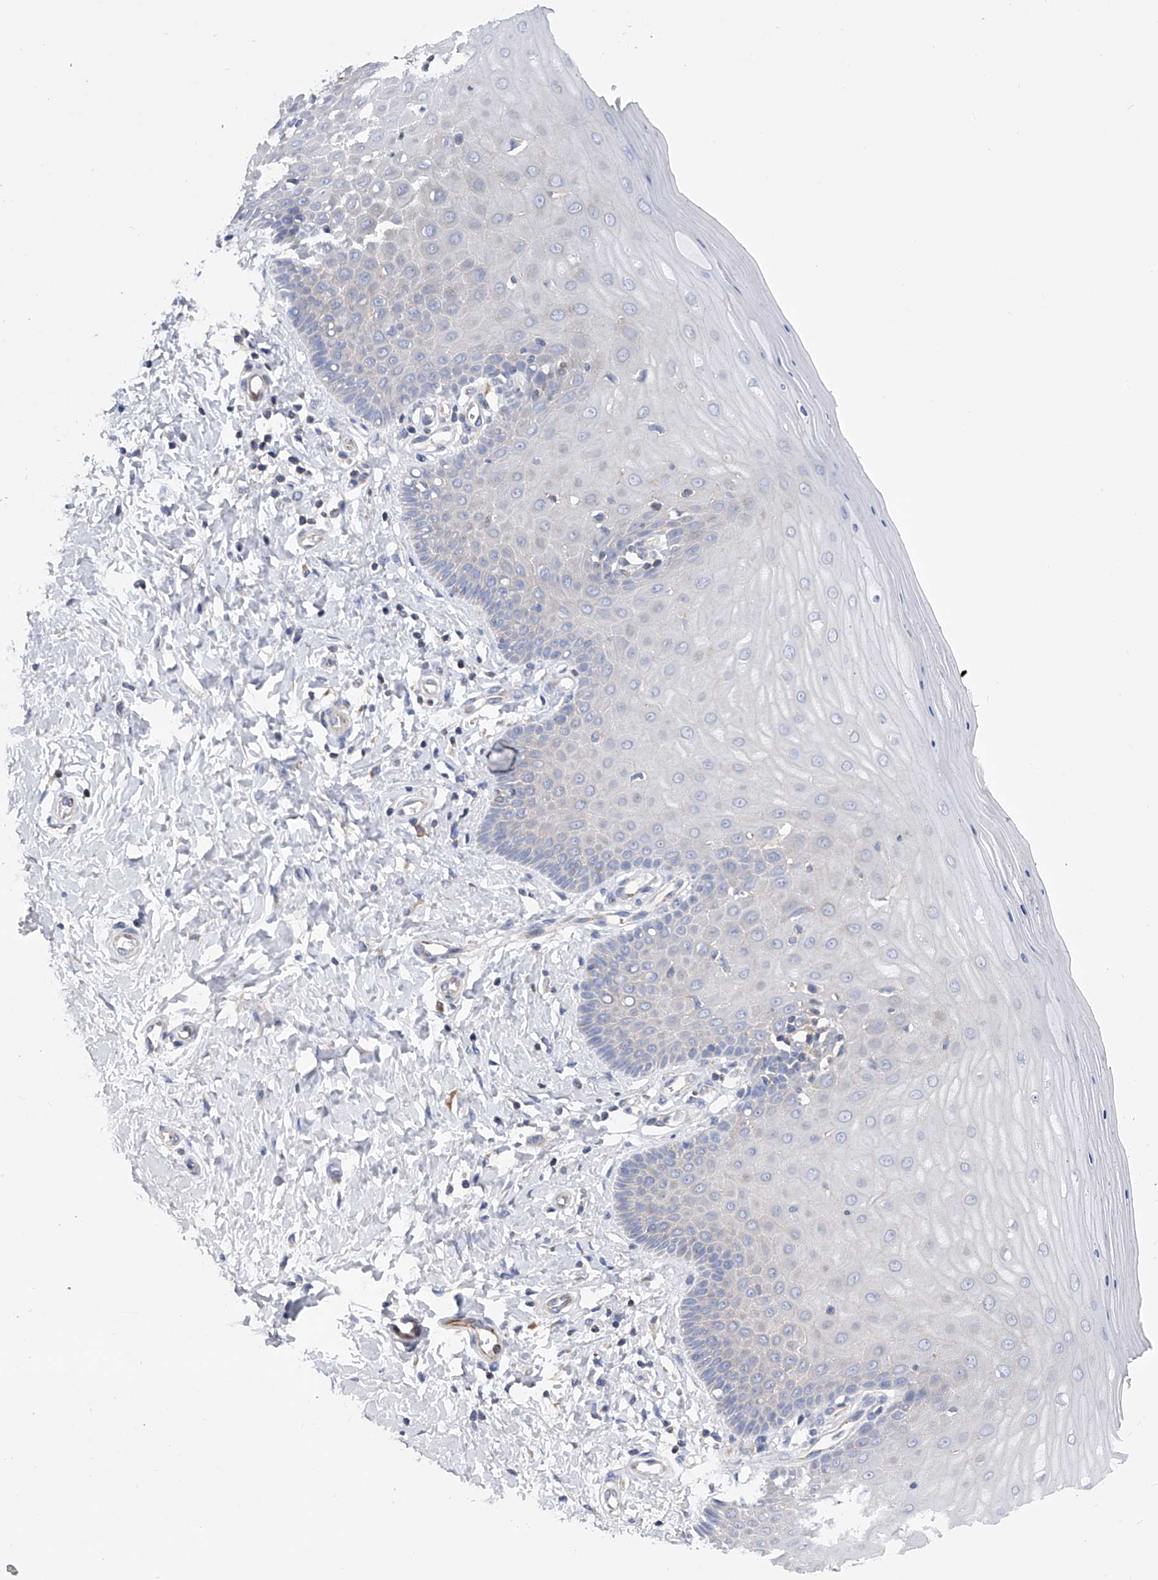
{"staining": {"intensity": "moderate", "quantity": "25%-75%", "location": "cytoplasmic/membranous"}, "tissue": "cervix", "cell_type": "Glandular cells", "image_type": "normal", "snomed": [{"axis": "morphology", "description": "Normal tissue, NOS"}, {"axis": "topography", "description": "Cervix"}], "caption": "The histopathology image demonstrates immunohistochemical staining of normal cervix. There is moderate cytoplasmic/membranous staining is appreciated in approximately 25%-75% of glandular cells. (Stains: DAB in brown, nuclei in blue, Microscopy: brightfield microscopy at high magnification).", "gene": "MLYCD", "patient": {"sex": "female", "age": 55}}